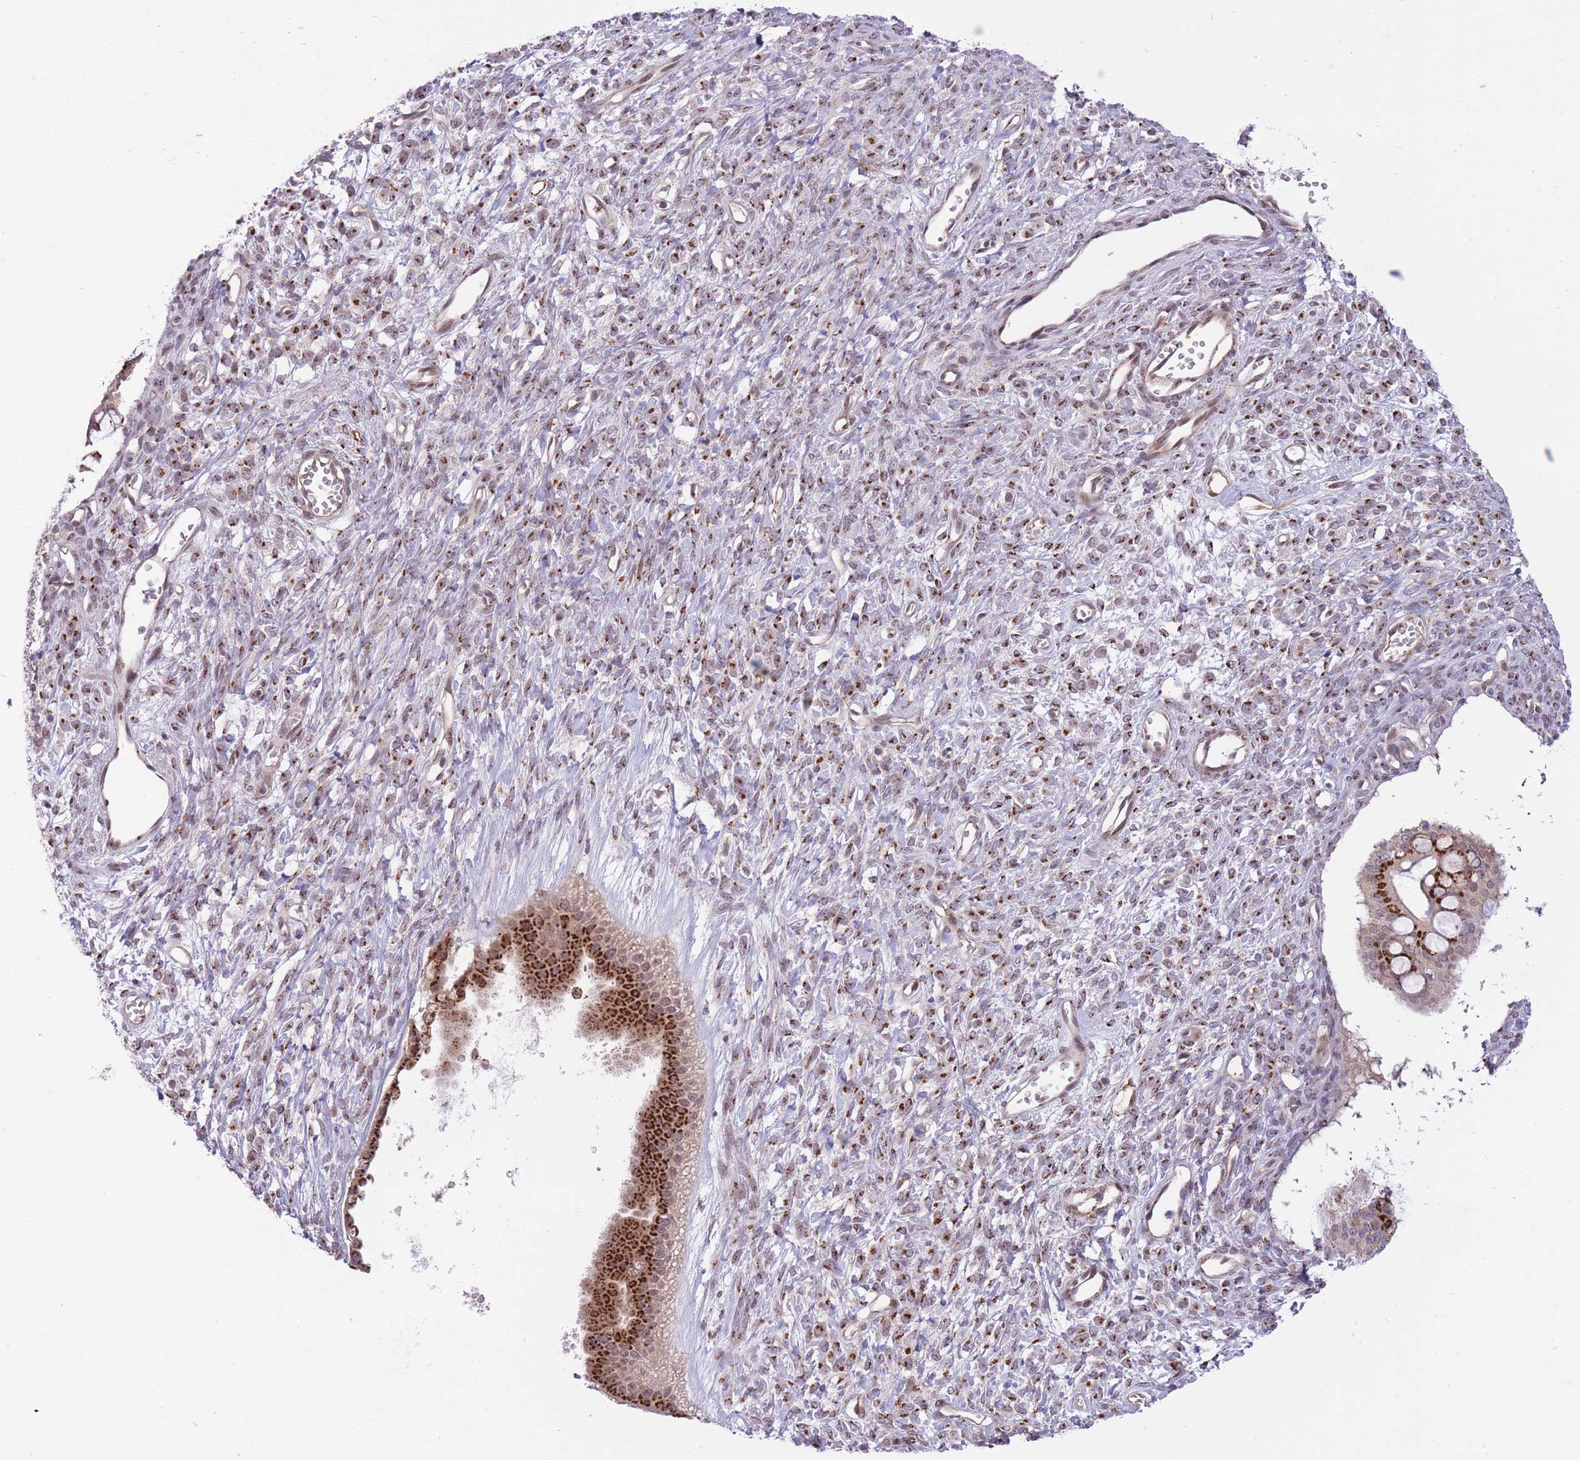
{"staining": {"intensity": "strong", "quantity": ">75%", "location": "cytoplasmic/membranous"}, "tissue": "ovarian cancer", "cell_type": "Tumor cells", "image_type": "cancer", "snomed": [{"axis": "morphology", "description": "Cystadenocarcinoma, mucinous, NOS"}, {"axis": "topography", "description": "Ovary"}], "caption": "This image exhibits ovarian cancer (mucinous cystadenocarcinoma) stained with IHC to label a protein in brown. The cytoplasmic/membranous of tumor cells show strong positivity for the protein. Nuclei are counter-stained blue.", "gene": "ZBED5", "patient": {"sex": "female", "age": 73}}